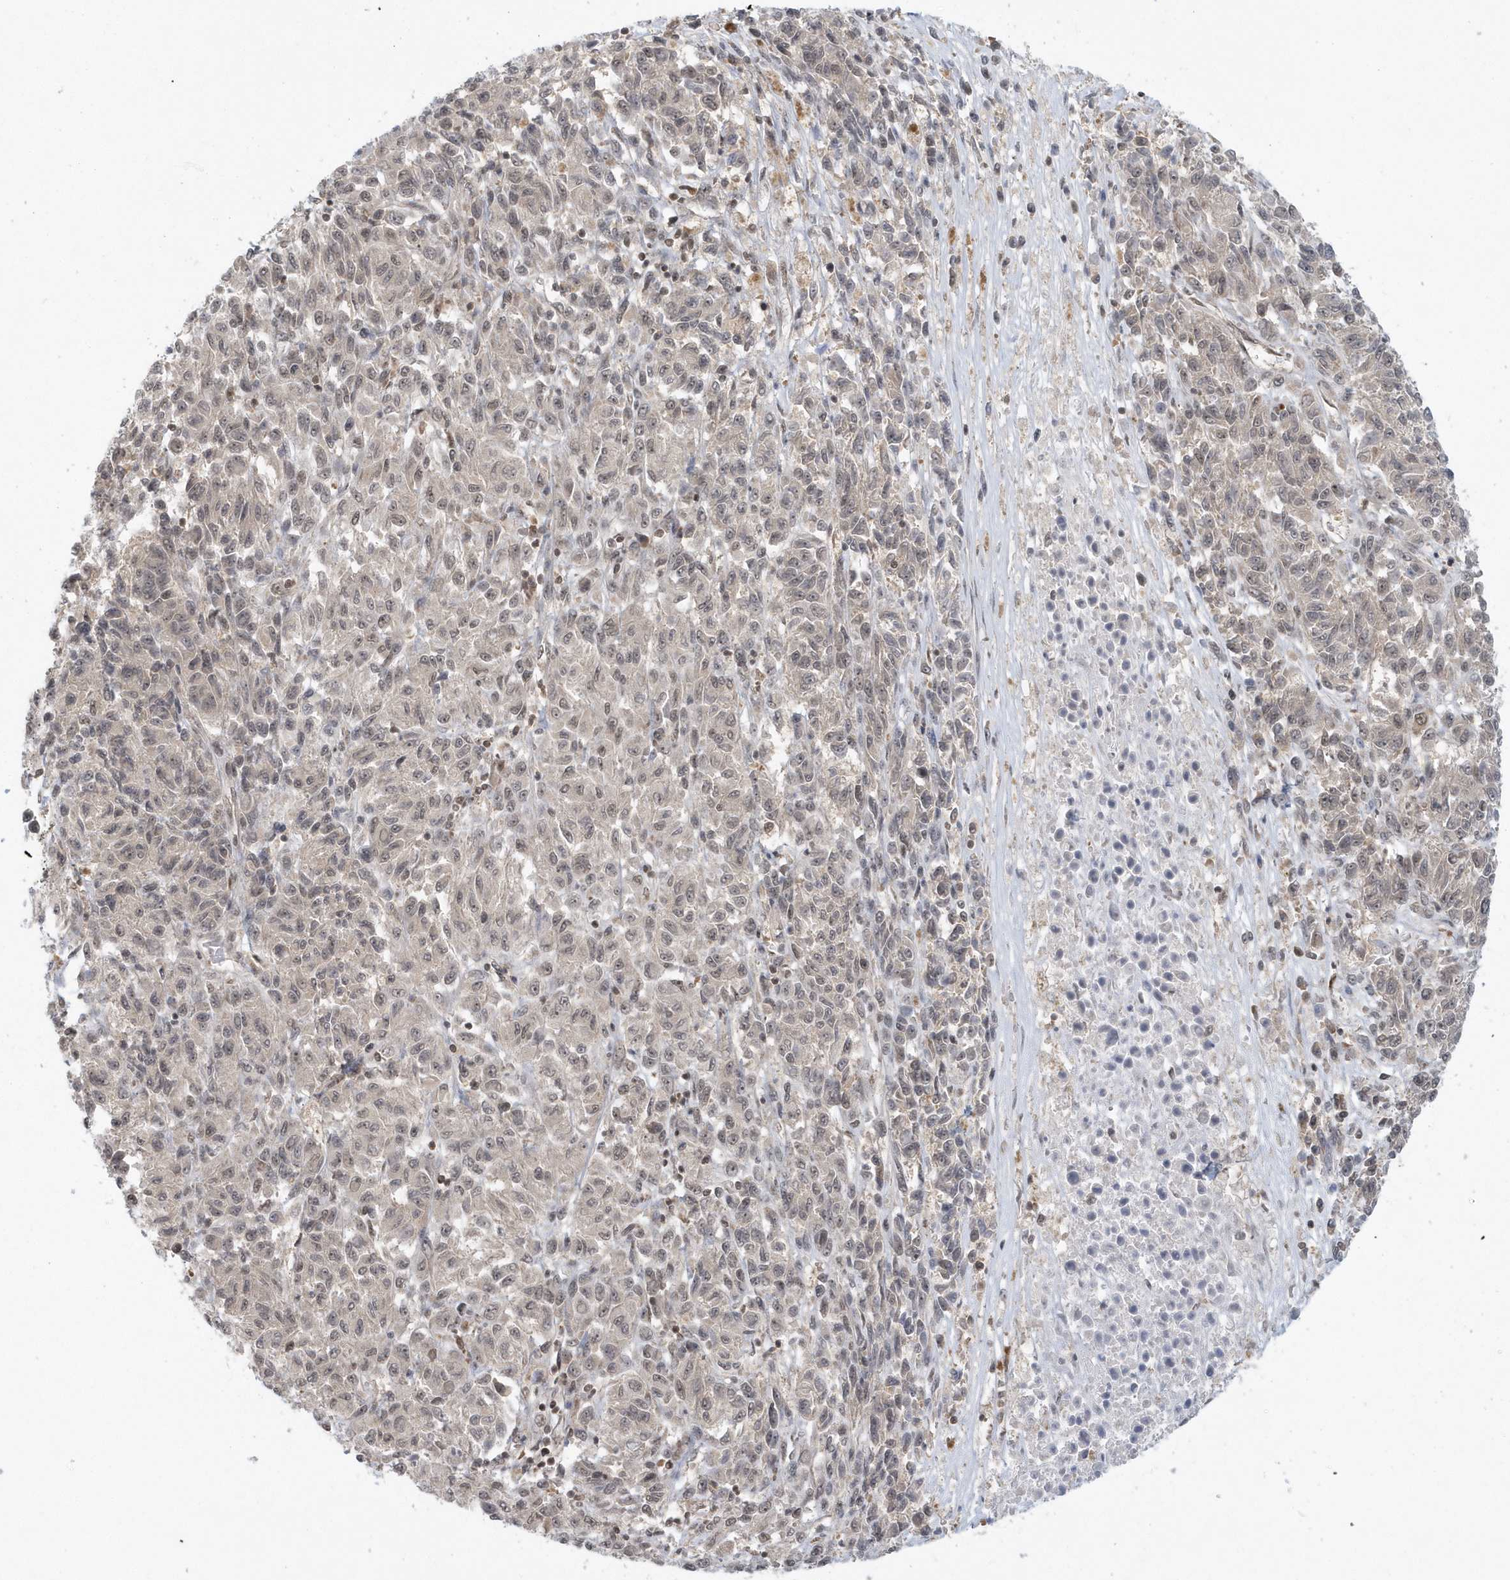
{"staining": {"intensity": "weak", "quantity": "25%-75%", "location": "nuclear"}, "tissue": "melanoma", "cell_type": "Tumor cells", "image_type": "cancer", "snomed": [{"axis": "morphology", "description": "Malignant melanoma, Metastatic site"}, {"axis": "topography", "description": "Lung"}], "caption": "This micrograph demonstrates immunohistochemistry (IHC) staining of melanoma, with low weak nuclear positivity in approximately 25%-75% of tumor cells.", "gene": "SEPHS1", "patient": {"sex": "male", "age": 64}}